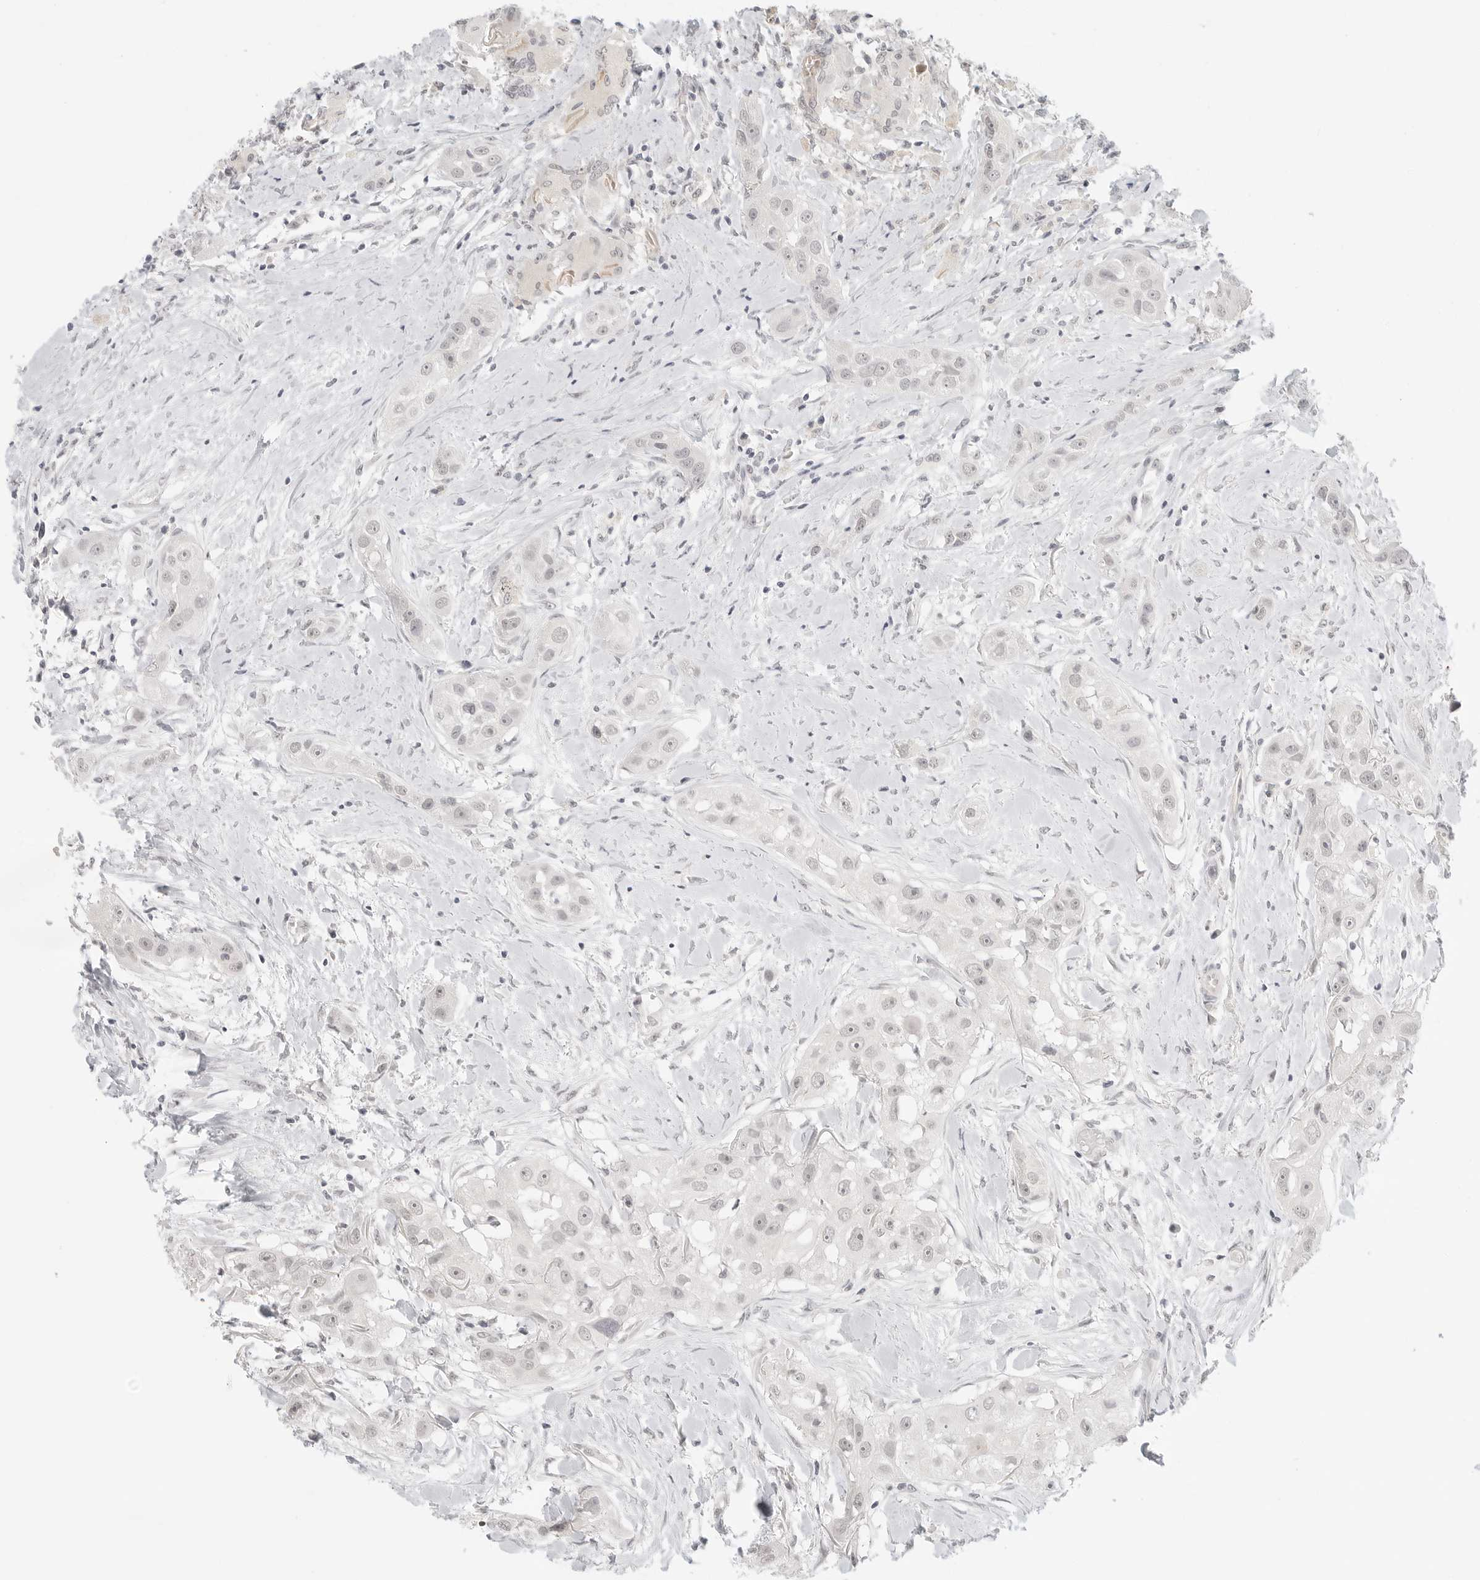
{"staining": {"intensity": "negative", "quantity": "none", "location": "none"}, "tissue": "head and neck cancer", "cell_type": "Tumor cells", "image_type": "cancer", "snomed": [{"axis": "morphology", "description": "Normal tissue, NOS"}, {"axis": "morphology", "description": "Squamous cell carcinoma, NOS"}, {"axis": "topography", "description": "Skeletal muscle"}, {"axis": "topography", "description": "Head-Neck"}], "caption": "DAB (3,3'-diaminobenzidine) immunohistochemical staining of human head and neck squamous cell carcinoma displays no significant expression in tumor cells.", "gene": "KLK11", "patient": {"sex": "male", "age": 51}}